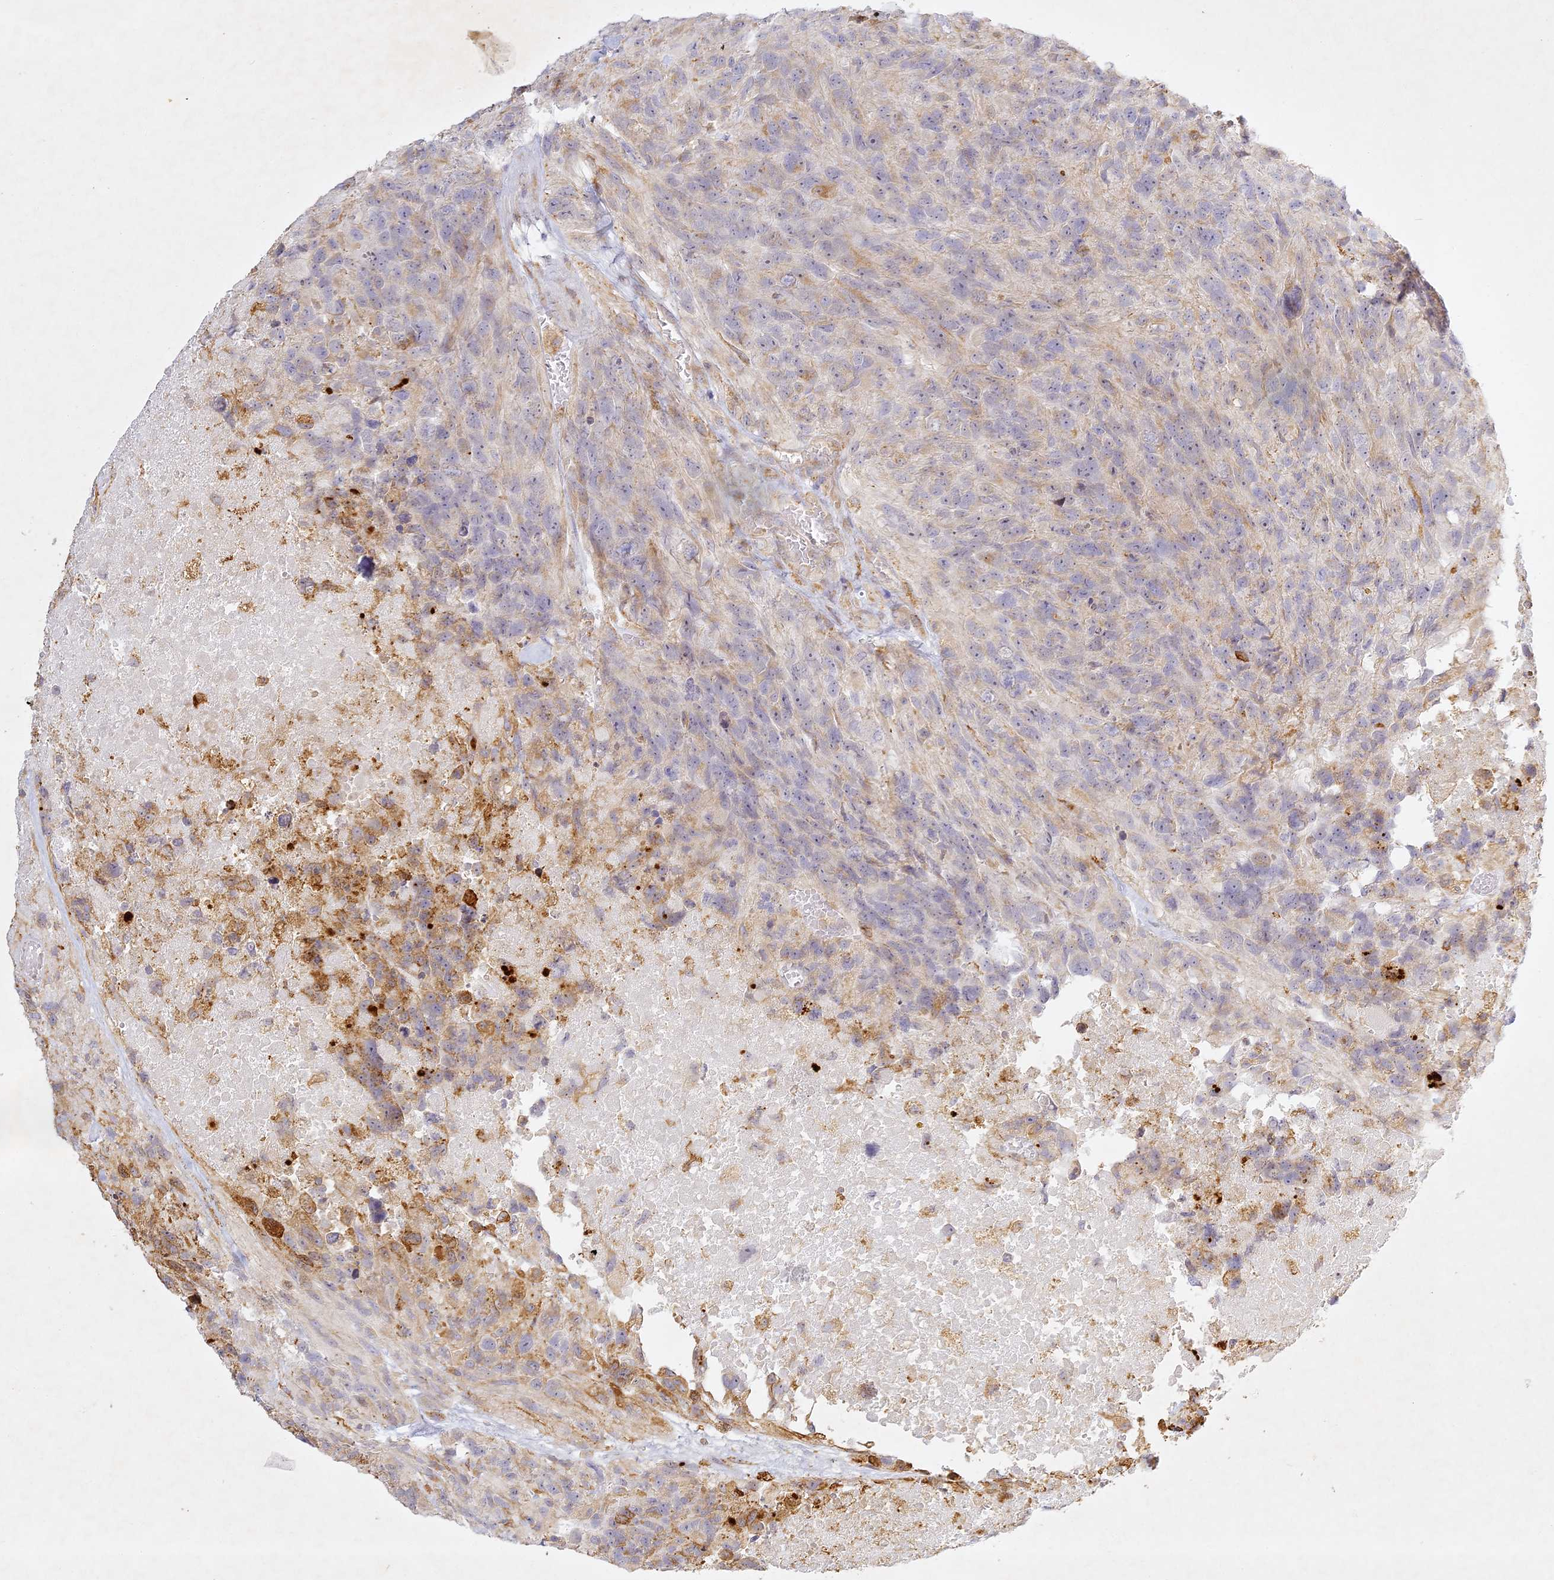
{"staining": {"intensity": "weak", "quantity": "25%-75%", "location": "cytoplasmic/membranous"}, "tissue": "glioma", "cell_type": "Tumor cells", "image_type": "cancer", "snomed": [{"axis": "morphology", "description": "Glioma, malignant, High grade"}, {"axis": "topography", "description": "Brain"}], "caption": "An image showing weak cytoplasmic/membranous staining in approximately 25%-75% of tumor cells in malignant high-grade glioma, as visualized by brown immunohistochemical staining.", "gene": "SLC30A5", "patient": {"sex": "male", "age": 69}}